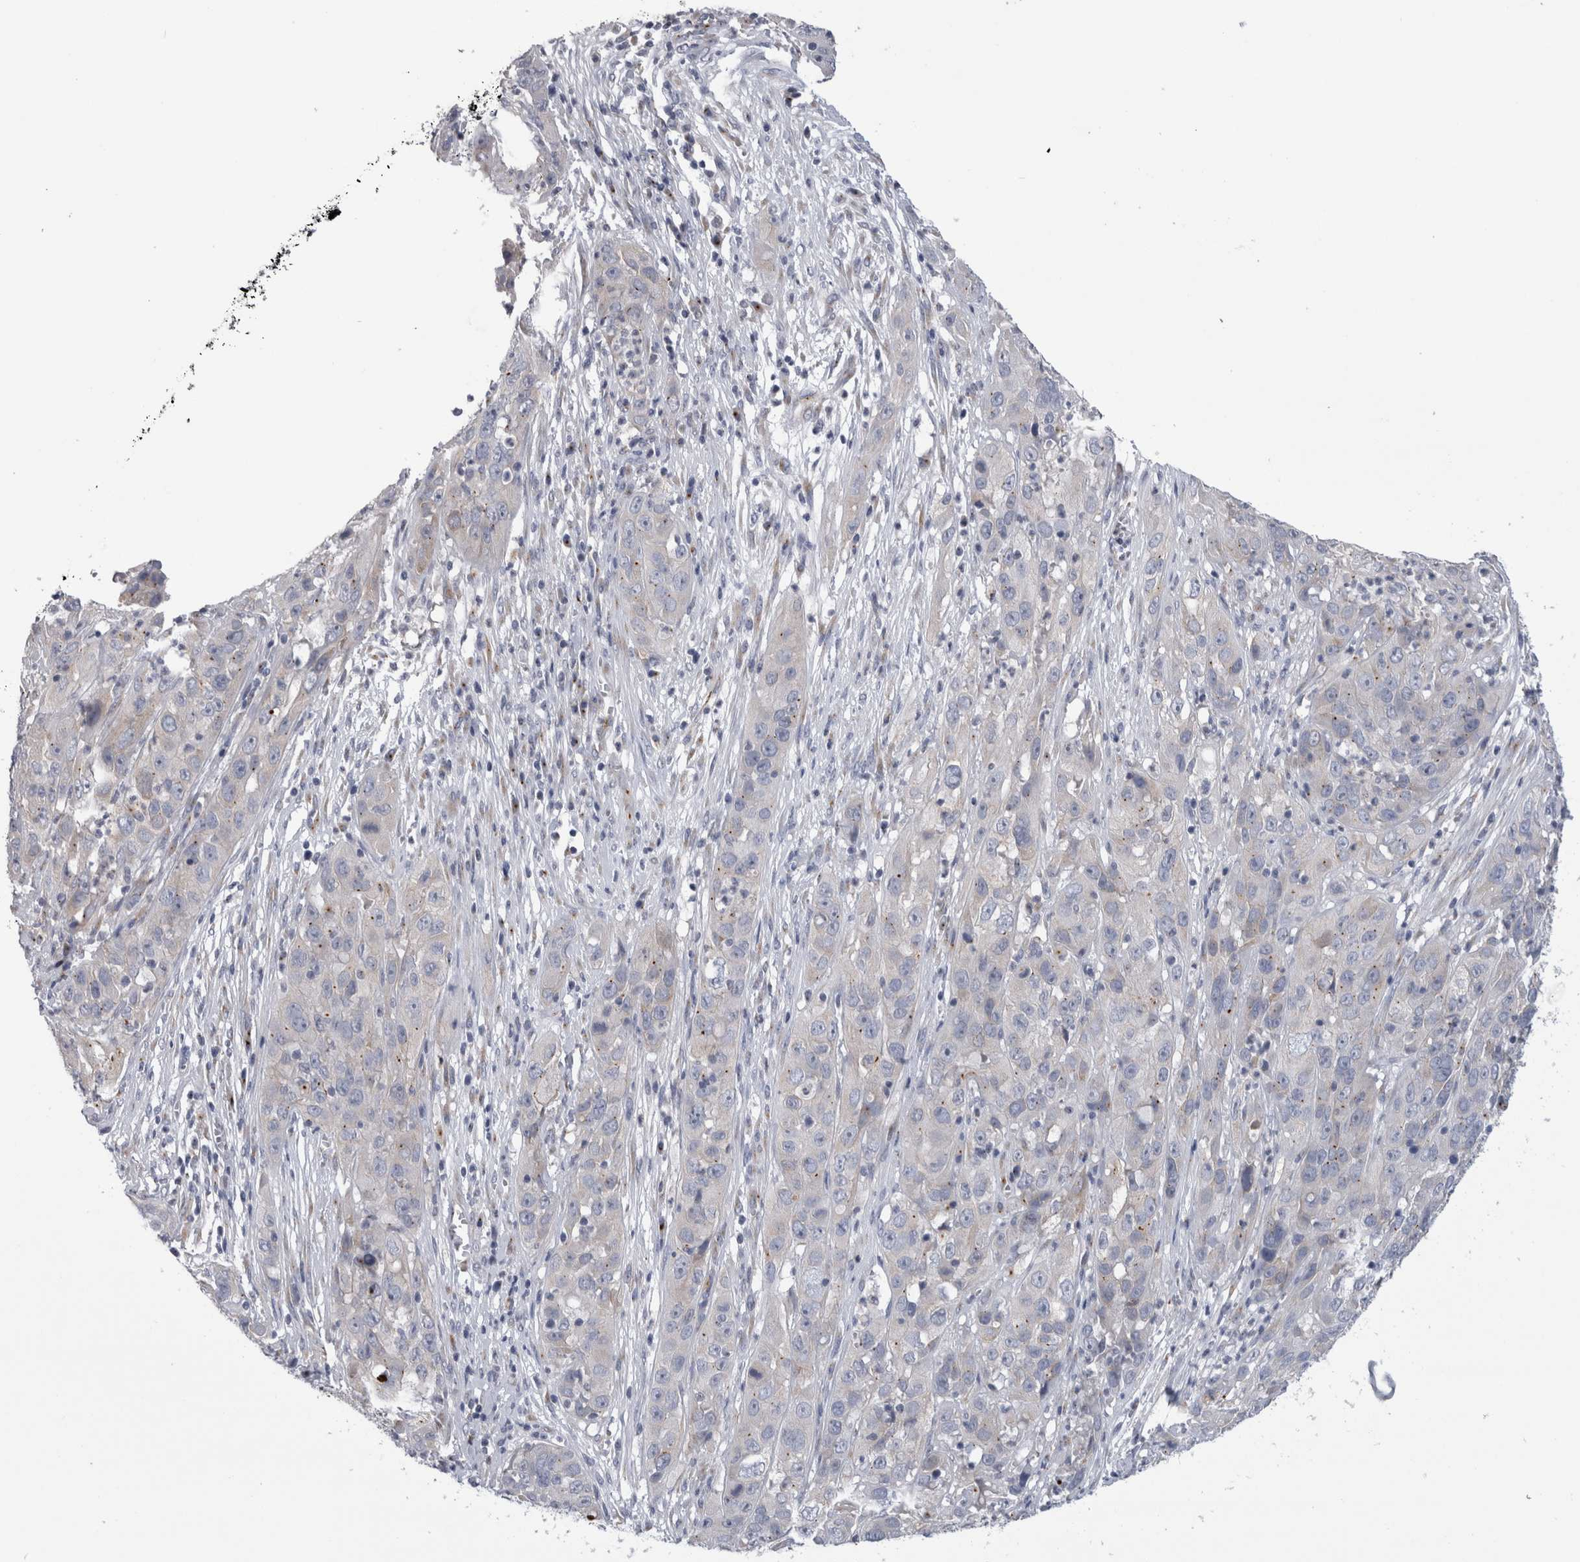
{"staining": {"intensity": "negative", "quantity": "none", "location": "none"}, "tissue": "cervical cancer", "cell_type": "Tumor cells", "image_type": "cancer", "snomed": [{"axis": "morphology", "description": "Squamous cell carcinoma, NOS"}, {"axis": "topography", "description": "Cervix"}], "caption": "Tumor cells are negative for protein expression in human cervical cancer.", "gene": "AKAP9", "patient": {"sex": "female", "age": 32}}